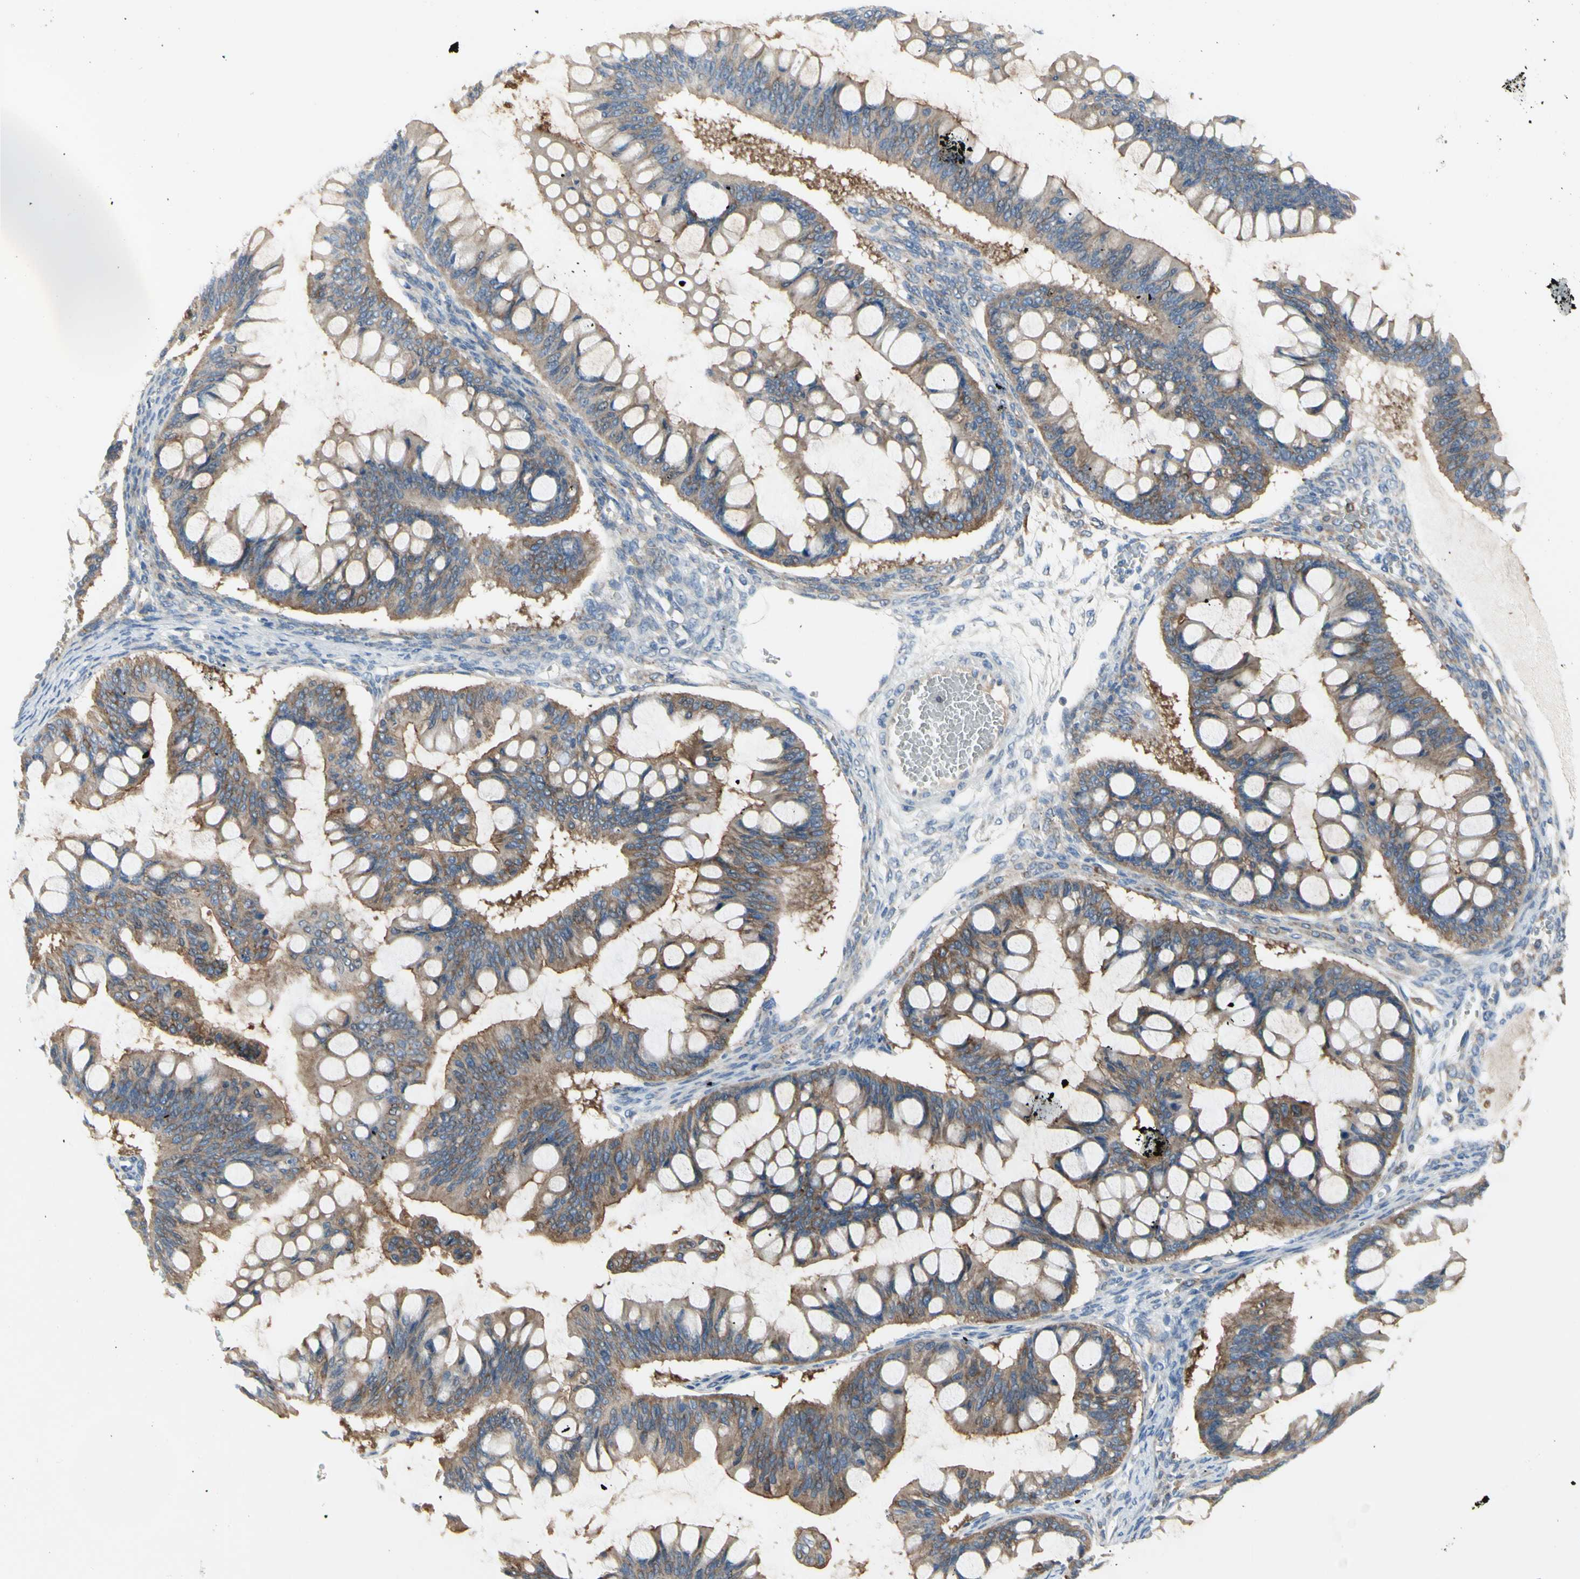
{"staining": {"intensity": "moderate", "quantity": ">75%", "location": "cytoplasmic/membranous"}, "tissue": "ovarian cancer", "cell_type": "Tumor cells", "image_type": "cancer", "snomed": [{"axis": "morphology", "description": "Cystadenocarcinoma, mucinous, NOS"}, {"axis": "topography", "description": "Ovary"}], "caption": "About >75% of tumor cells in mucinous cystadenocarcinoma (ovarian) display moderate cytoplasmic/membranous protein staining as visualized by brown immunohistochemical staining.", "gene": "MUC1", "patient": {"sex": "female", "age": 73}}